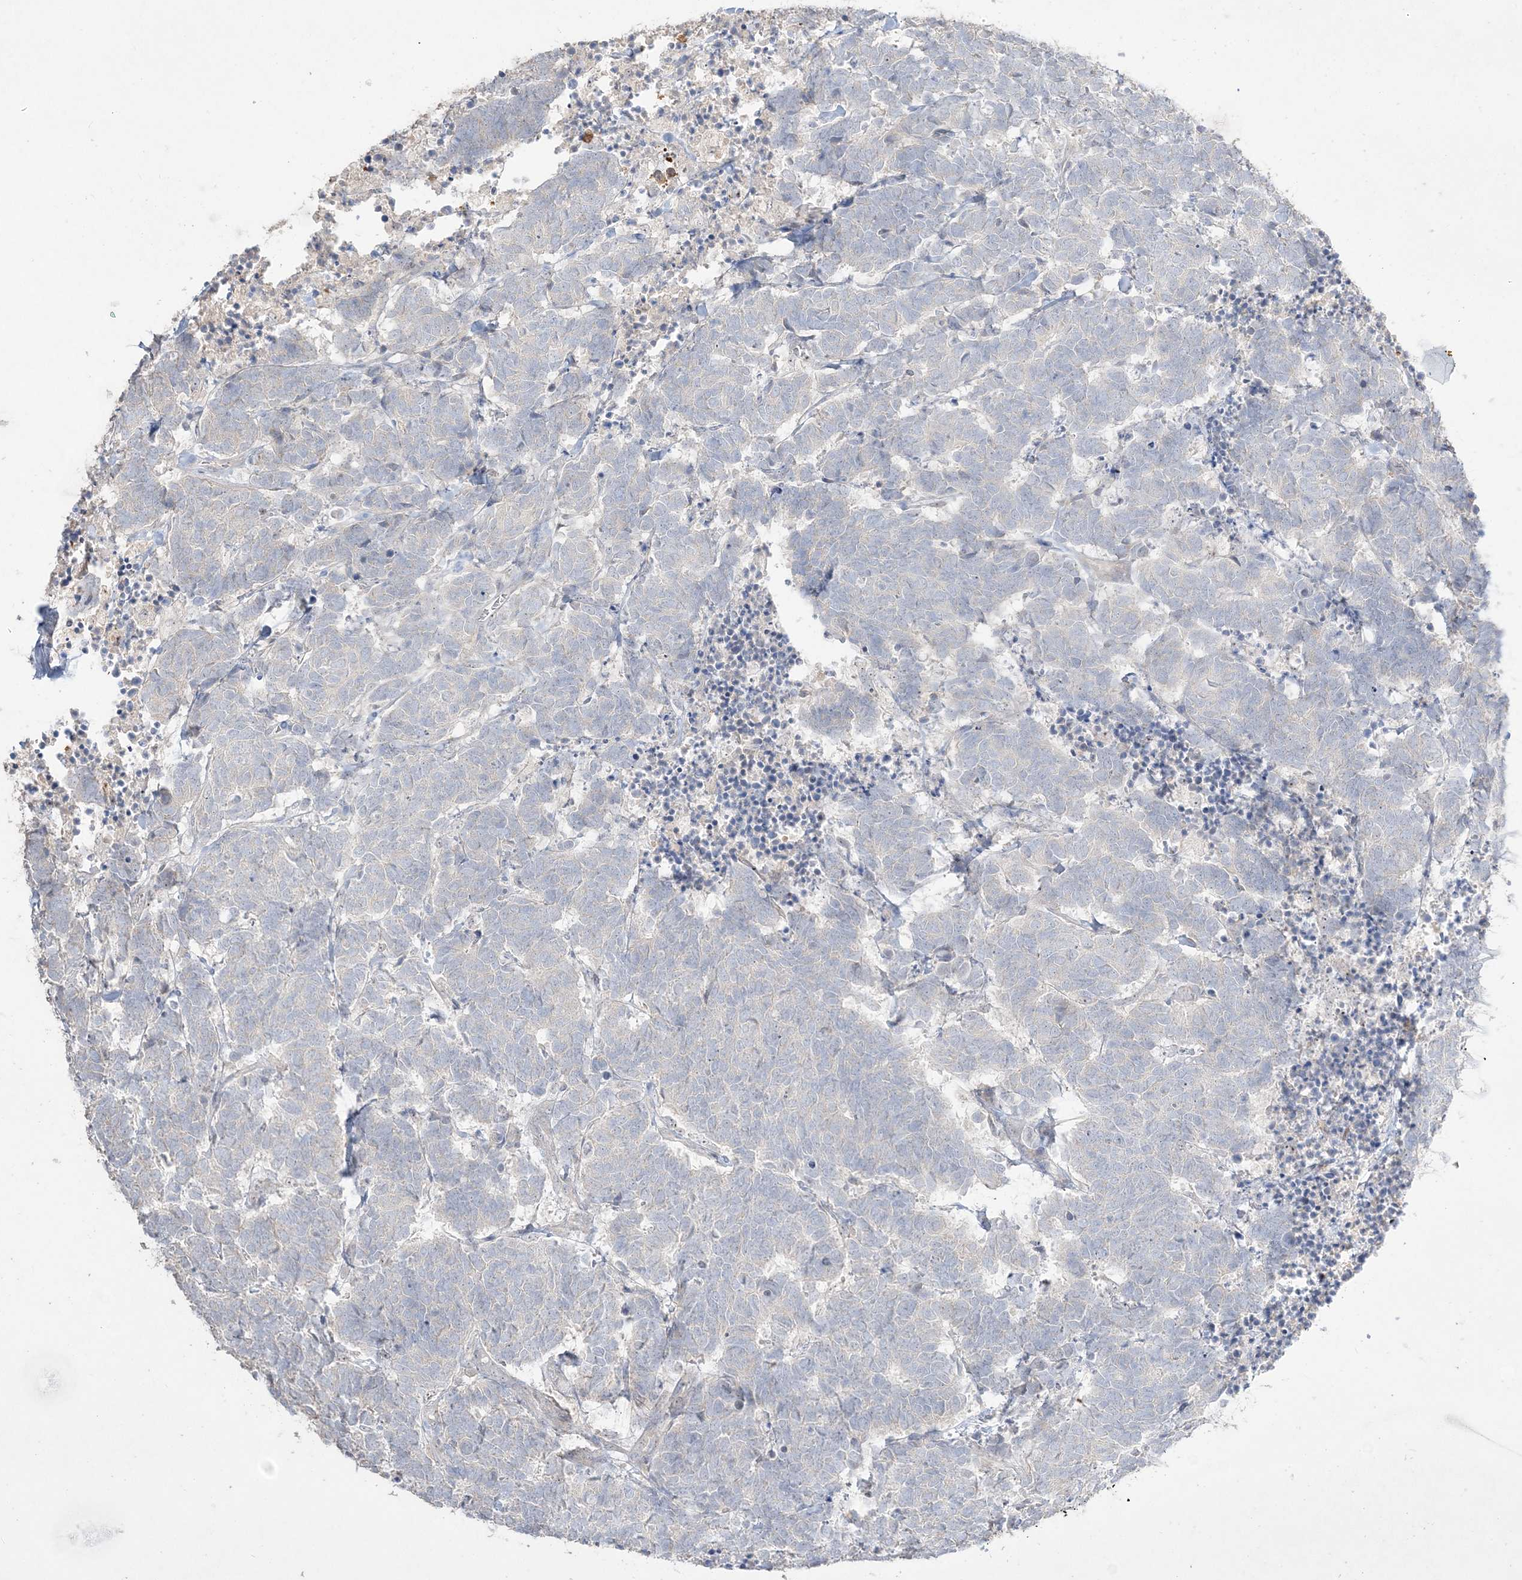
{"staining": {"intensity": "negative", "quantity": "none", "location": "none"}, "tissue": "carcinoid", "cell_type": "Tumor cells", "image_type": "cancer", "snomed": [{"axis": "morphology", "description": "Carcinoma, NOS"}, {"axis": "morphology", "description": "Carcinoid, malignant, NOS"}, {"axis": "topography", "description": "Urinary bladder"}], "caption": "IHC of human carcinoid displays no staining in tumor cells.", "gene": "NOP16", "patient": {"sex": "male", "age": 57}}